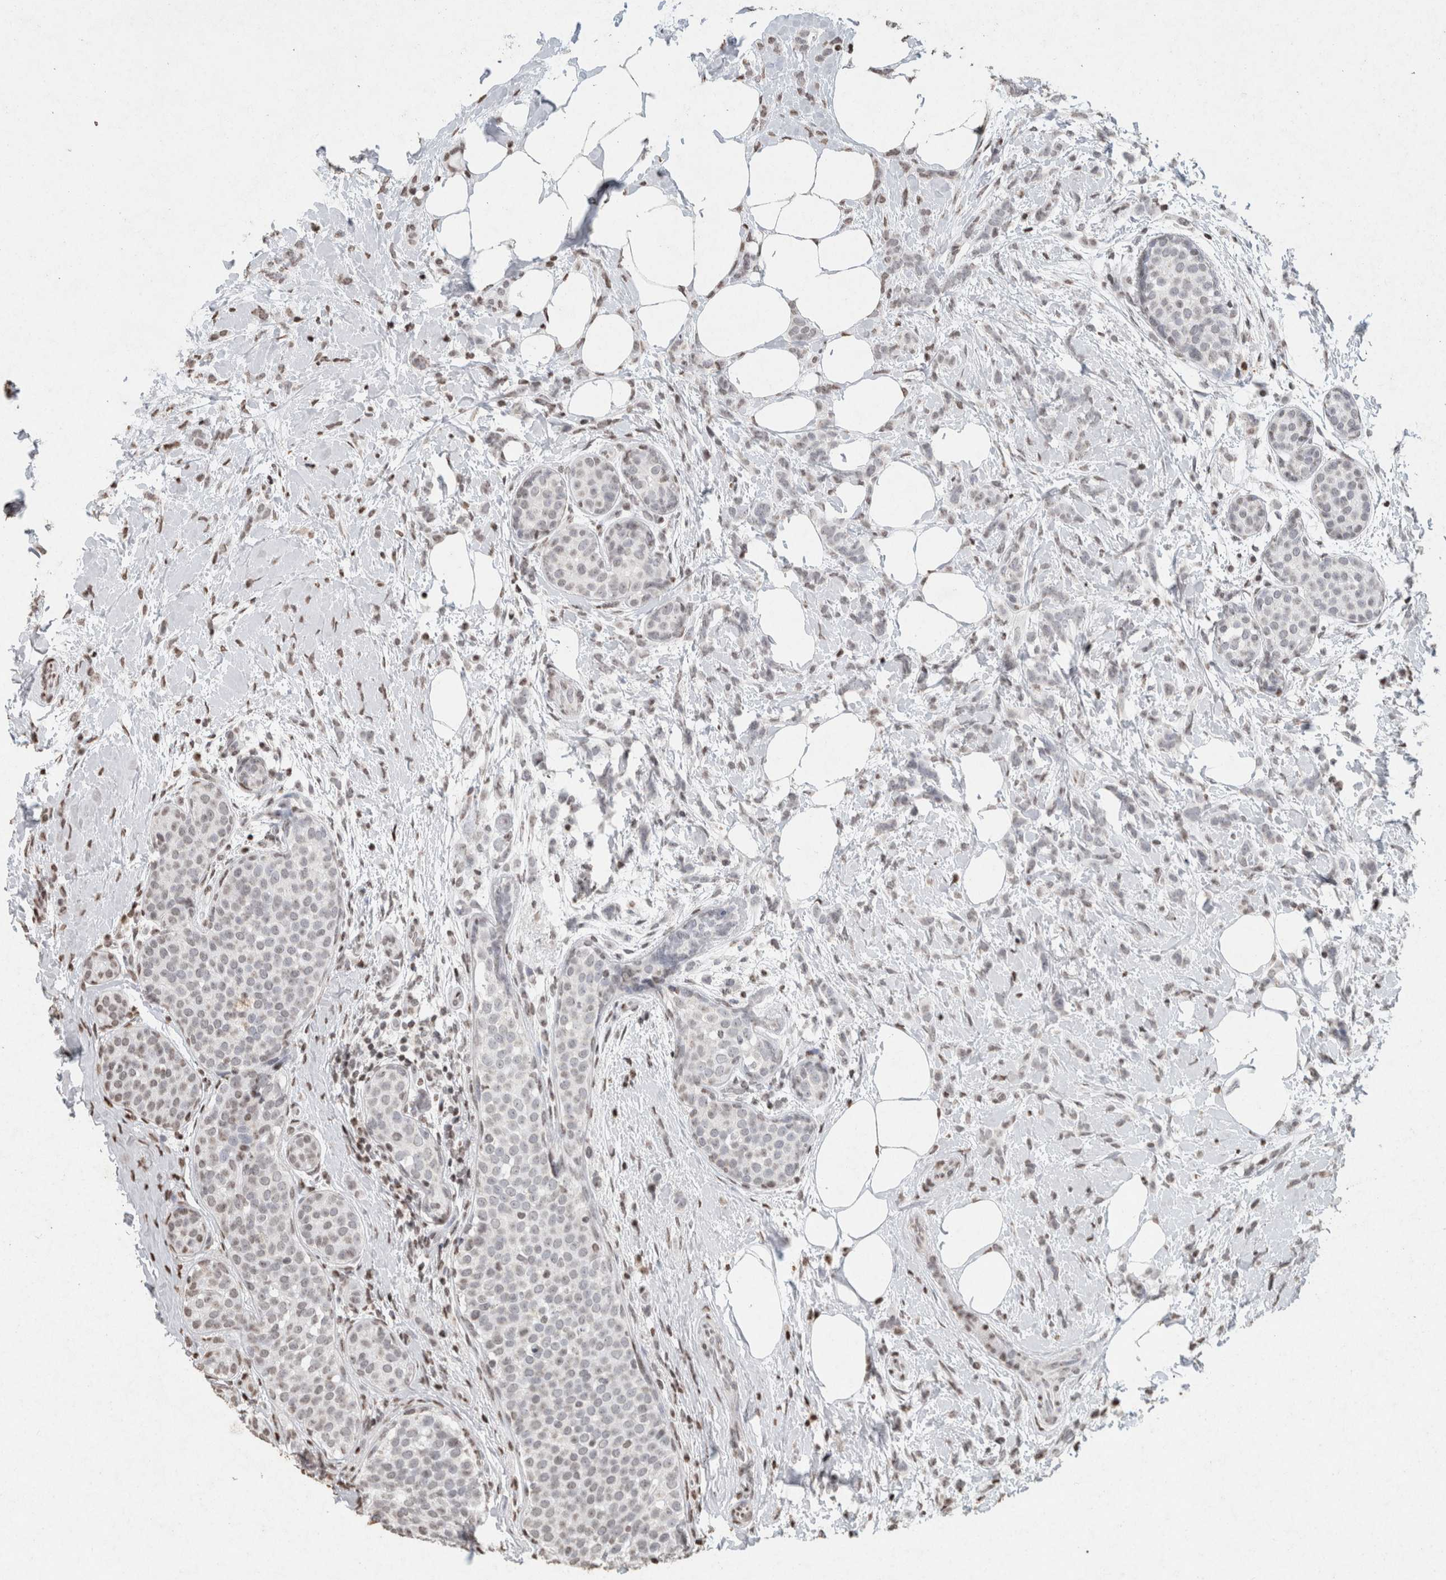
{"staining": {"intensity": "weak", "quantity": "<25%", "location": "nuclear"}, "tissue": "breast cancer", "cell_type": "Tumor cells", "image_type": "cancer", "snomed": [{"axis": "morphology", "description": "Lobular carcinoma, in situ"}, {"axis": "morphology", "description": "Lobular carcinoma"}, {"axis": "topography", "description": "Breast"}], "caption": "Tumor cells are negative for protein expression in human breast lobular carcinoma in situ.", "gene": "CNTN1", "patient": {"sex": "female", "age": 41}}